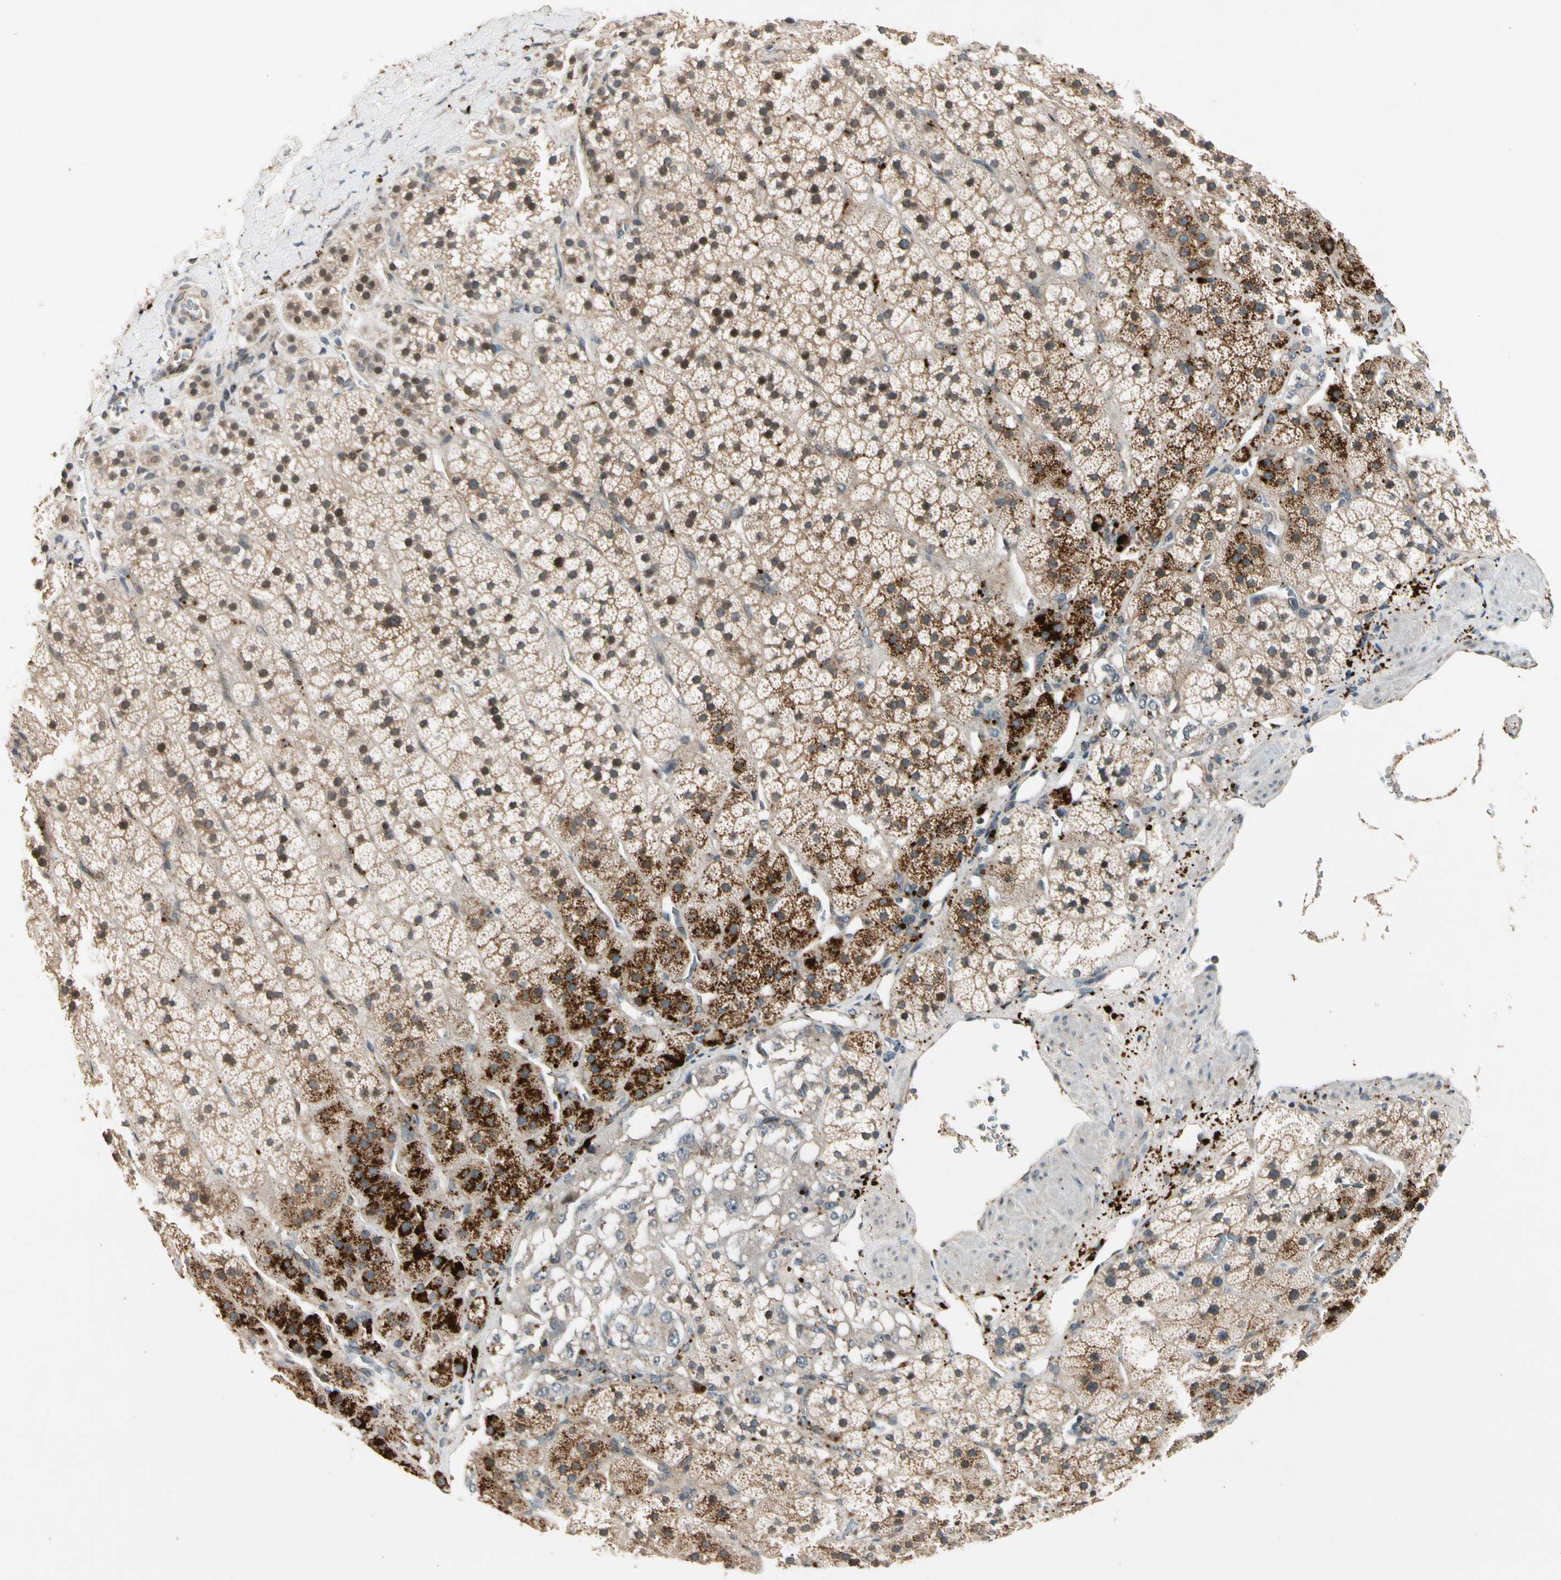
{"staining": {"intensity": "moderate", "quantity": ">75%", "location": "cytoplasmic/membranous"}, "tissue": "adrenal gland", "cell_type": "Glandular cells", "image_type": "normal", "snomed": [{"axis": "morphology", "description": "Normal tissue, NOS"}, {"axis": "topography", "description": "Adrenal gland"}], "caption": "Immunohistochemistry of unremarkable adrenal gland demonstrates medium levels of moderate cytoplasmic/membranous positivity in approximately >75% of glandular cells. The staining was performed using DAB (3,3'-diaminobenzidine) to visualize the protein expression in brown, while the nuclei were stained in blue with hematoxylin (Magnification: 20x).", "gene": "ROCK2", "patient": {"sex": "female", "age": 44}}